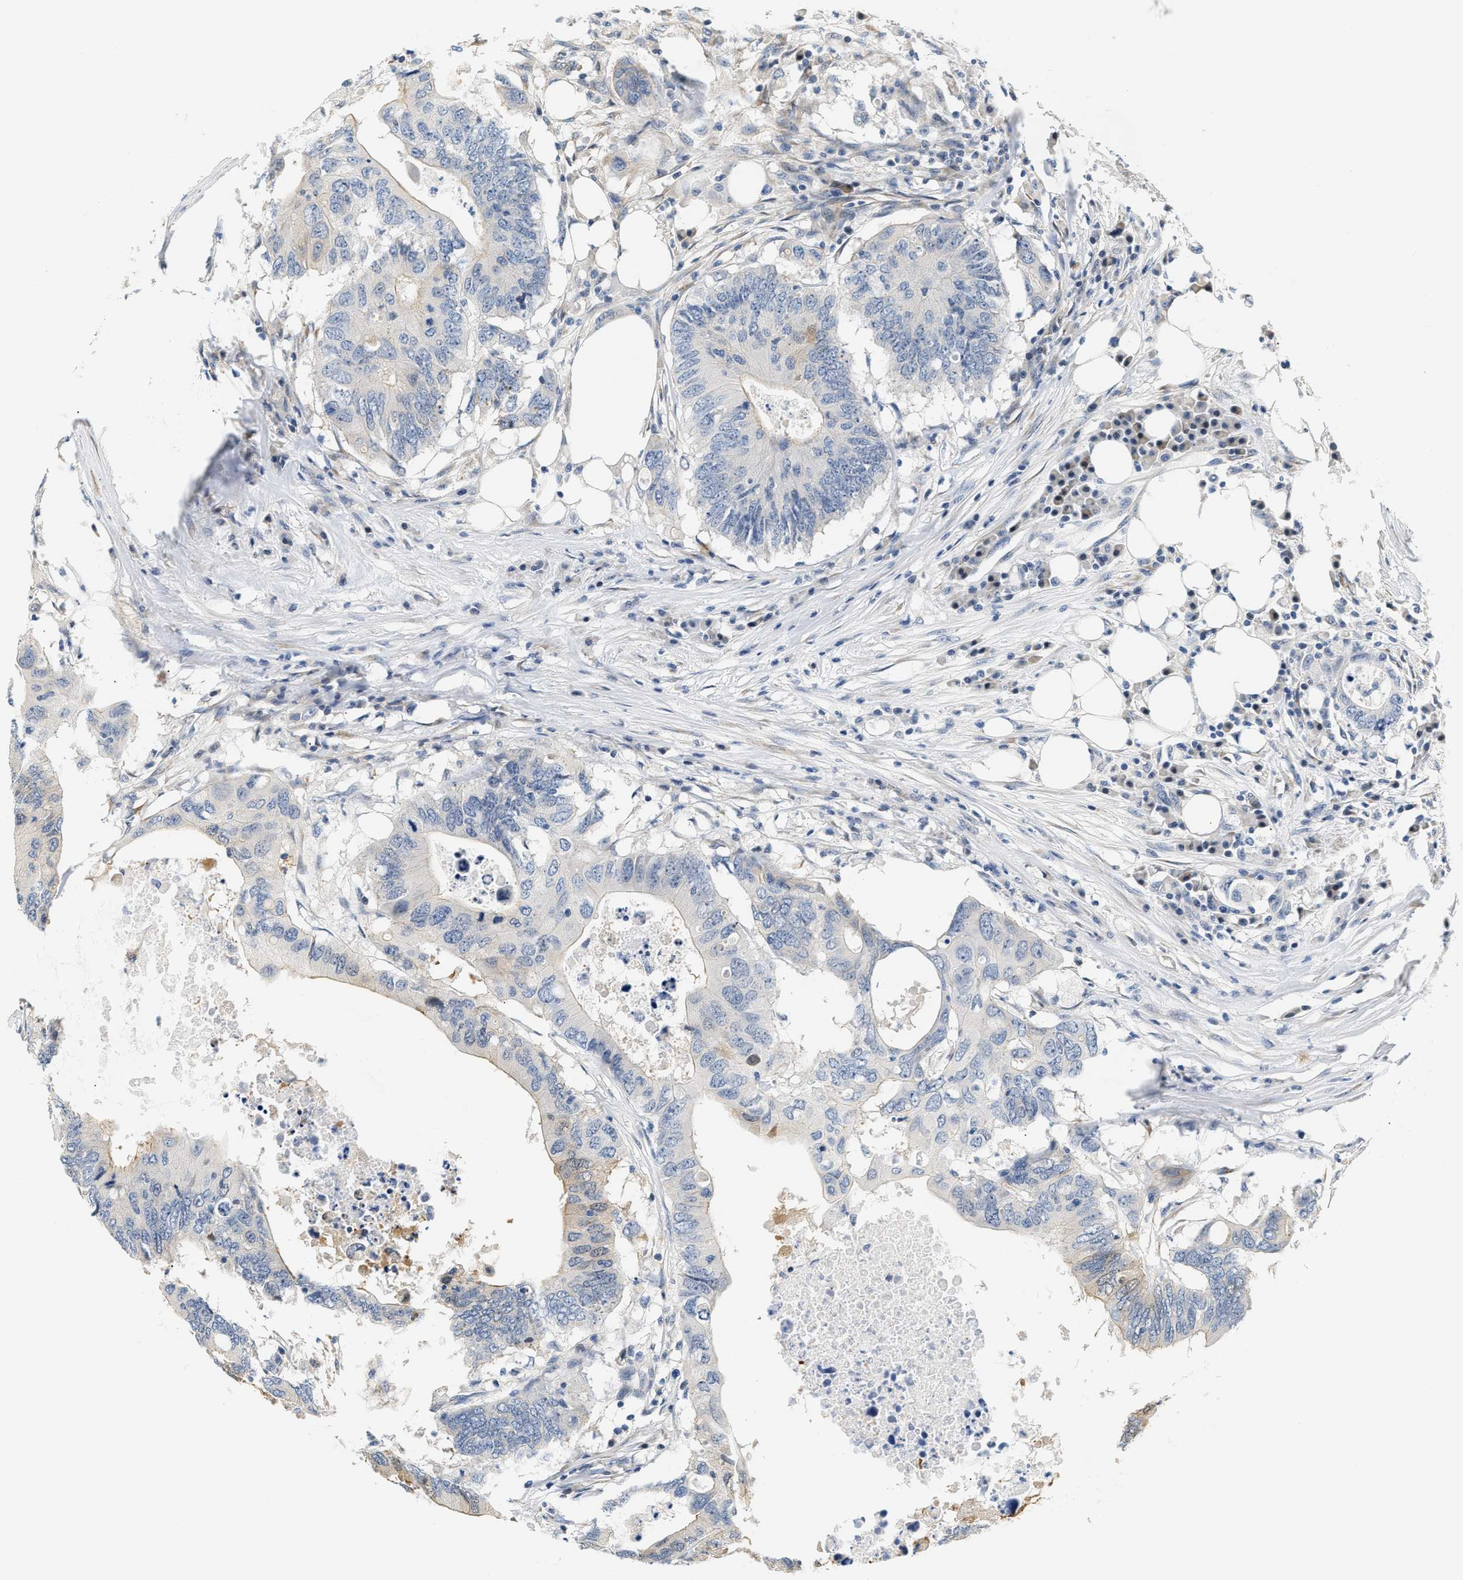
{"staining": {"intensity": "weak", "quantity": "<25%", "location": "cytoplasmic/membranous"}, "tissue": "colorectal cancer", "cell_type": "Tumor cells", "image_type": "cancer", "snomed": [{"axis": "morphology", "description": "Adenocarcinoma, NOS"}, {"axis": "topography", "description": "Colon"}], "caption": "High power microscopy histopathology image of an immunohistochemistry photomicrograph of adenocarcinoma (colorectal), revealing no significant positivity in tumor cells.", "gene": "TNIP2", "patient": {"sex": "male", "age": 71}}